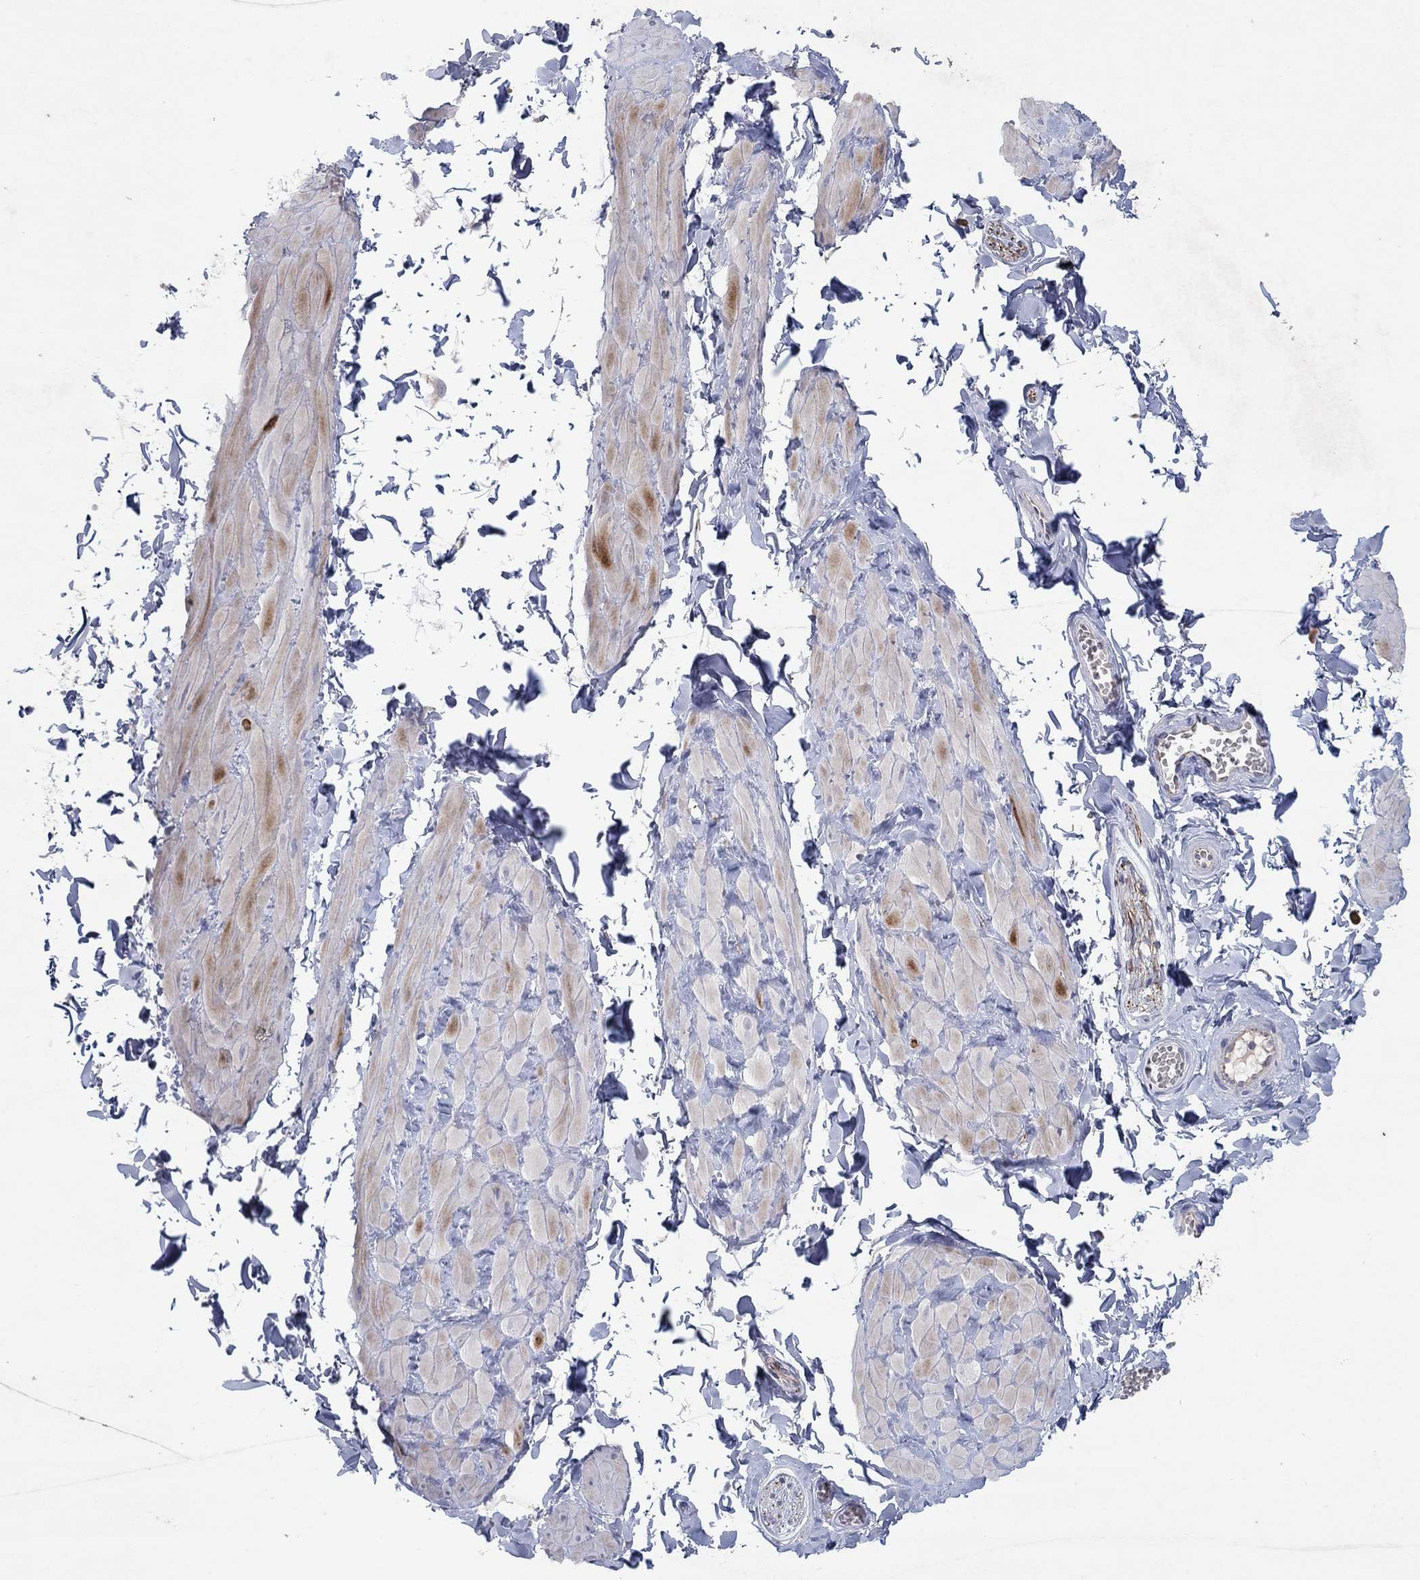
{"staining": {"intensity": "negative", "quantity": "none", "location": "none"}, "tissue": "adipose tissue", "cell_type": "Adipocytes", "image_type": "normal", "snomed": [{"axis": "morphology", "description": "Normal tissue, NOS"}, {"axis": "topography", "description": "Smooth muscle"}, {"axis": "topography", "description": "Peripheral nerve tissue"}], "caption": "Image shows no significant protein staining in adipocytes of unremarkable adipose tissue.", "gene": "KRT40", "patient": {"sex": "male", "age": 22}}